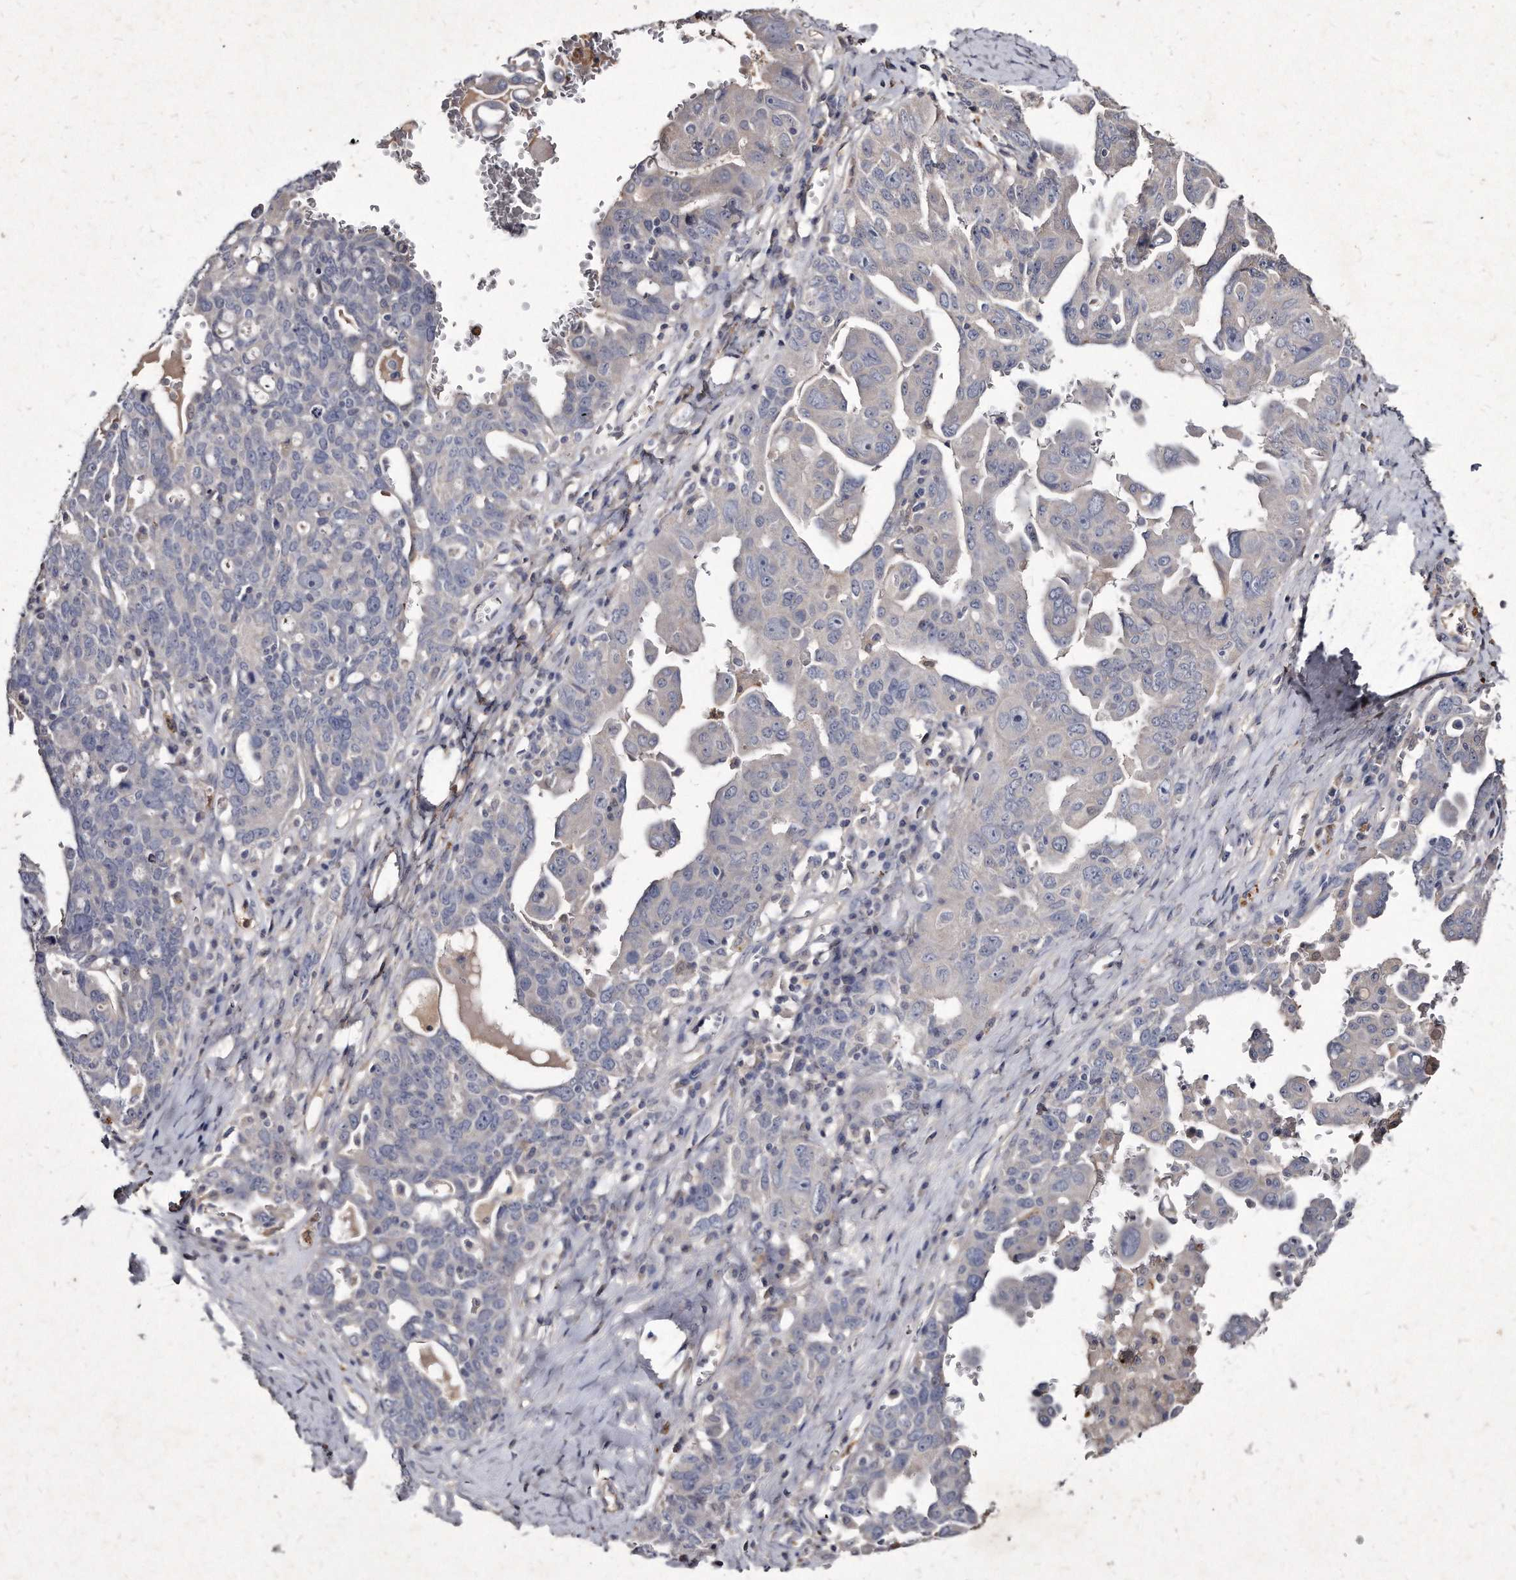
{"staining": {"intensity": "negative", "quantity": "none", "location": "none"}, "tissue": "ovarian cancer", "cell_type": "Tumor cells", "image_type": "cancer", "snomed": [{"axis": "morphology", "description": "Carcinoma, endometroid"}, {"axis": "topography", "description": "Ovary"}], "caption": "High power microscopy histopathology image of an immunohistochemistry (IHC) photomicrograph of ovarian cancer, revealing no significant staining in tumor cells. Nuclei are stained in blue.", "gene": "KLHDC3", "patient": {"sex": "female", "age": 62}}